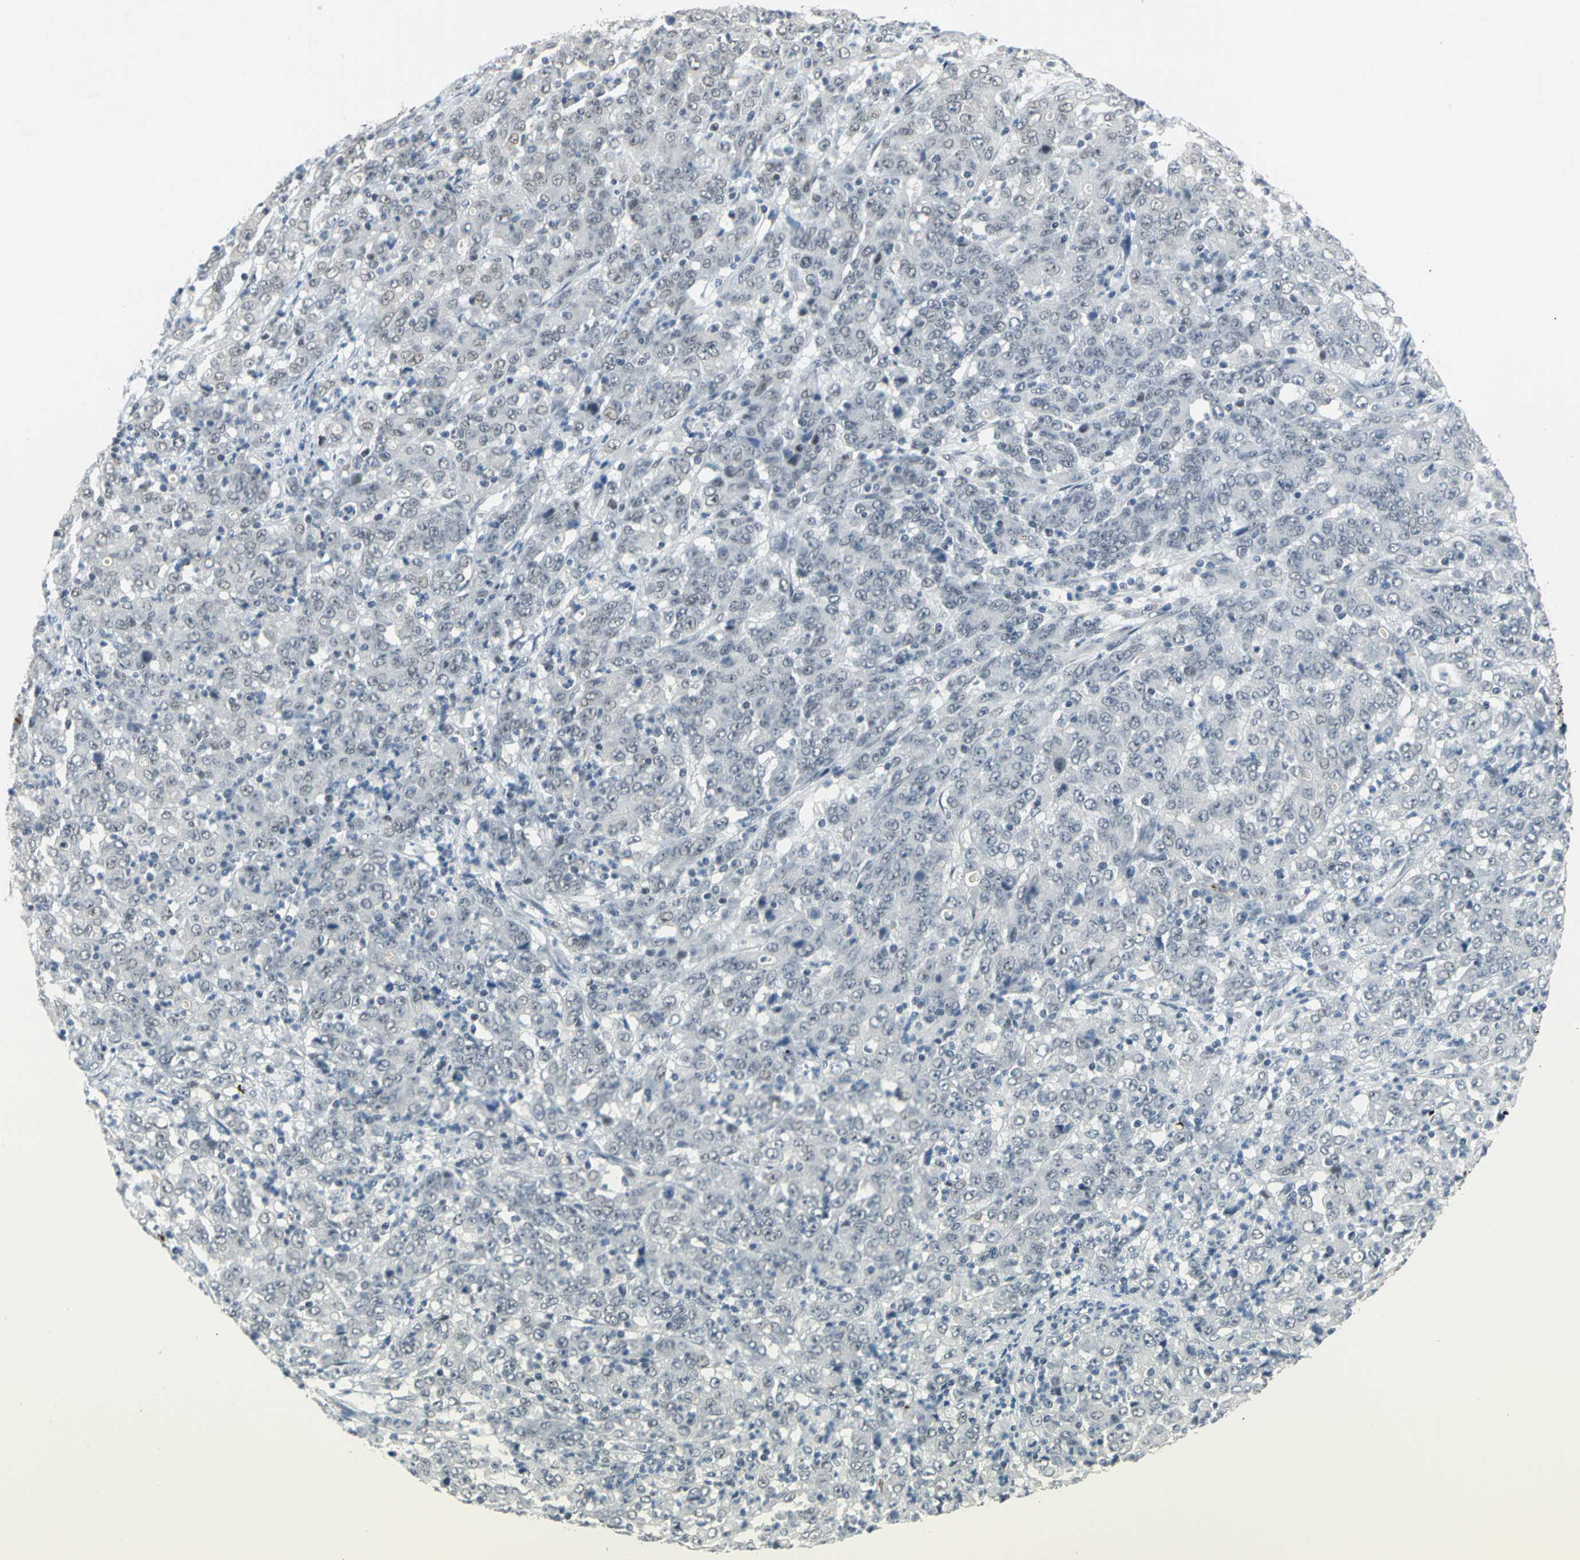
{"staining": {"intensity": "weak", "quantity": "<25%", "location": "nuclear"}, "tissue": "stomach cancer", "cell_type": "Tumor cells", "image_type": "cancer", "snomed": [{"axis": "morphology", "description": "Adenocarcinoma, NOS"}, {"axis": "topography", "description": "Stomach, lower"}], "caption": "DAB immunohistochemical staining of human stomach adenocarcinoma shows no significant positivity in tumor cells.", "gene": "GLI3", "patient": {"sex": "female", "age": 71}}